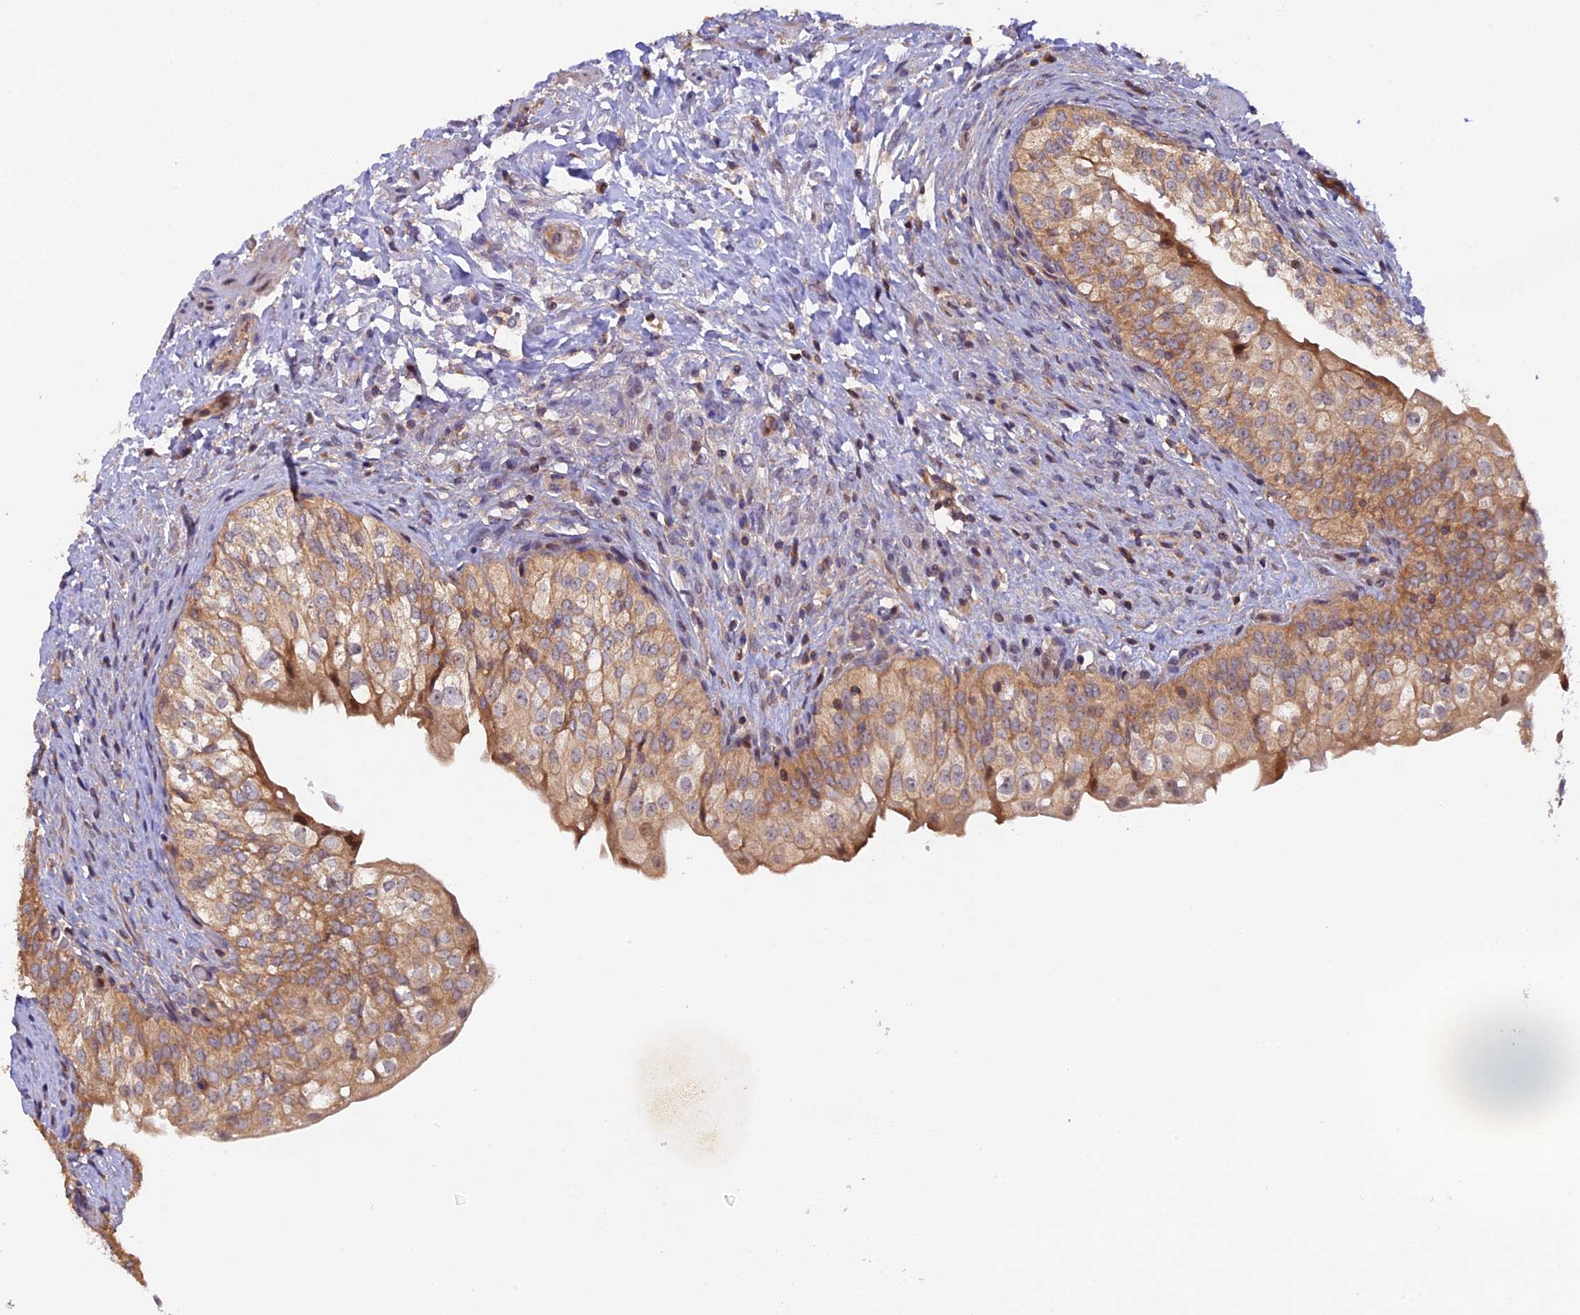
{"staining": {"intensity": "moderate", "quantity": ">75%", "location": "cytoplasmic/membranous"}, "tissue": "urinary bladder", "cell_type": "Urothelial cells", "image_type": "normal", "snomed": [{"axis": "morphology", "description": "Normal tissue, NOS"}, {"axis": "topography", "description": "Urinary bladder"}], "caption": "Immunohistochemical staining of benign urinary bladder demonstrates moderate cytoplasmic/membranous protein positivity in approximately >75% of urothelial cells.", "gene": "FERMT1", "patient": {"sex": "male", "age": 55}}